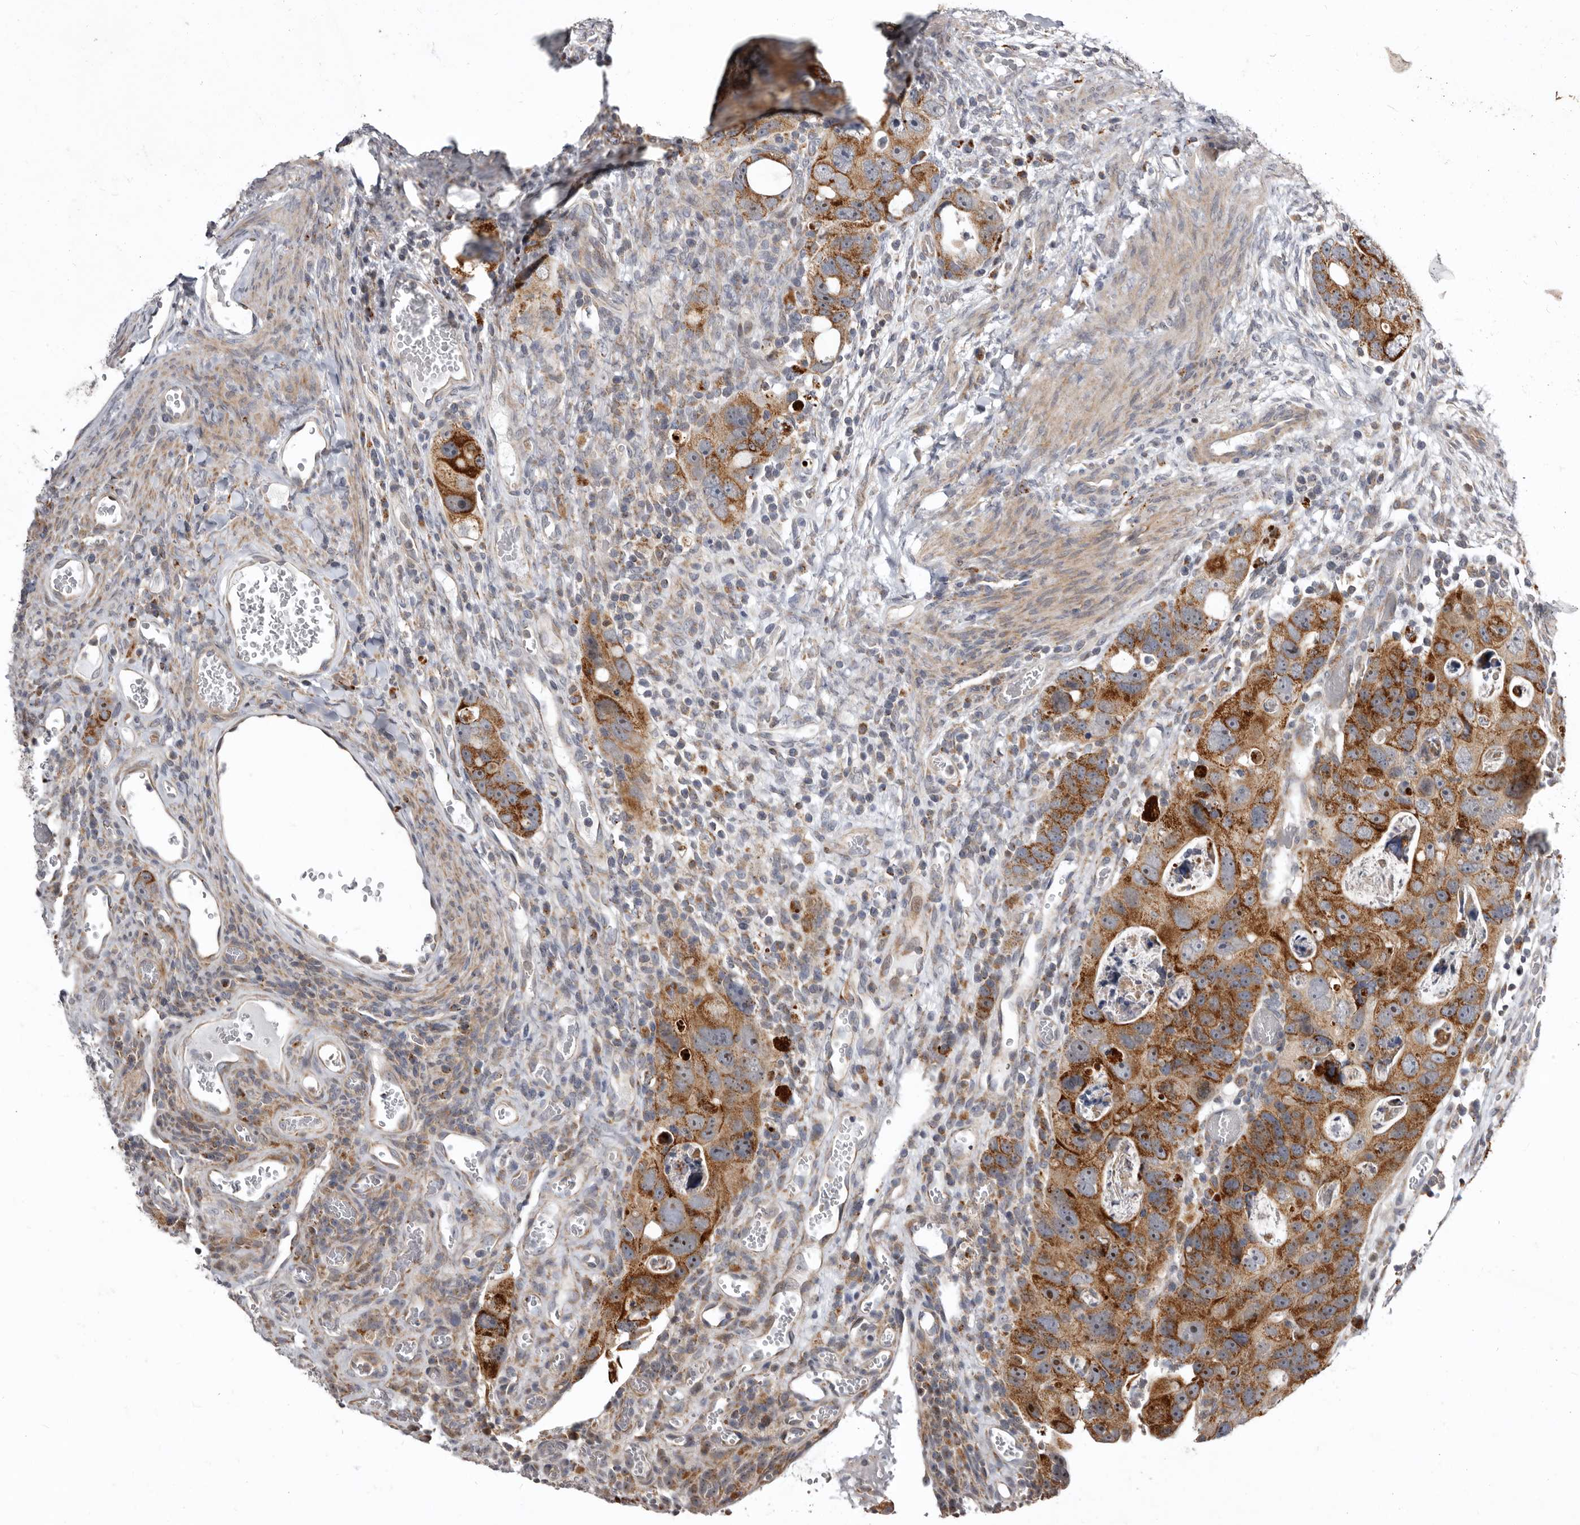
{"staining": {"intensity": "strong", "quantity": "25%-75%", "location": "cytoplasmic/membranous"}, "tissue": "colorectal cancer", "cell_type": "Tumor cells", "image_type": "cancer", "snomed": [{"axis": "morphology", "description": "Adenocarcinoma, NOS"}, {"axis": "topography", "description": "Rectum"}], "caption": "Tumor cells reveal high levels of strong cytoplasmic/membranous positivity in approximately 25%-75% of cells in human colorectal adenocarcinoma.", "gene": "SMC4", "patient": {"sex": "male", "age": 59}}